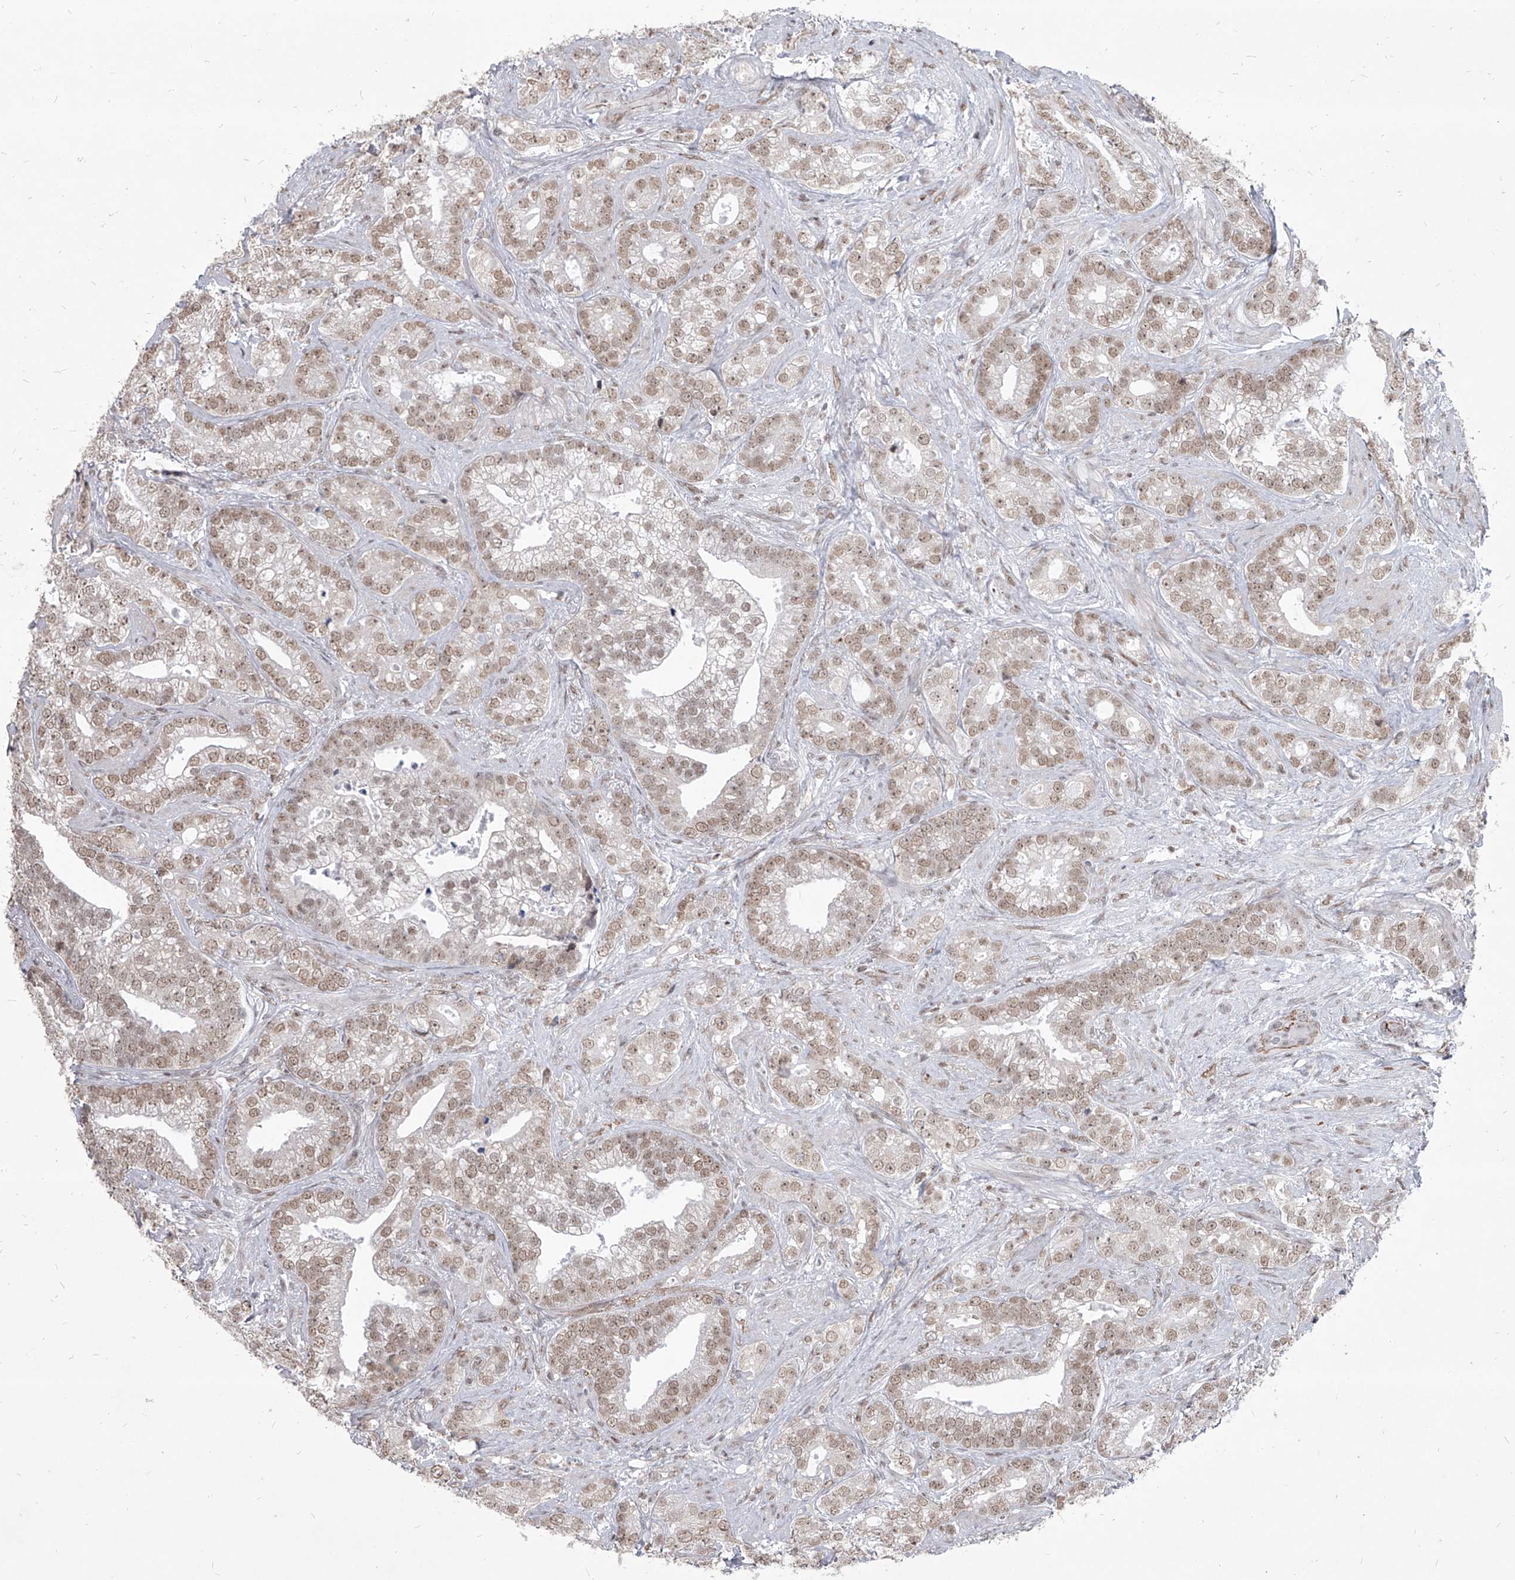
{"staining": {"intensity": "weak", "quantity": ">75%", "location": "nuclear"}, "tissue": "prostate cancer", "cell_type": "Tumor cells", "image_type": "cancer", "snomed": [{"axis": "morphology", "description": "Adenocarcinoma, High grade"}, {"axis": "topography", "description": "Prostate and seminal vesicle, NOS"}], "caption": "IHC micrograph of human prostate high-grade adenocarcinoma stained for a protein (brown), which shows low levels of weak nuclear expression in approximately >75% of tumor cells.", "gene": "PPIL4", "patient": {"sex": "male", "age": 67}}